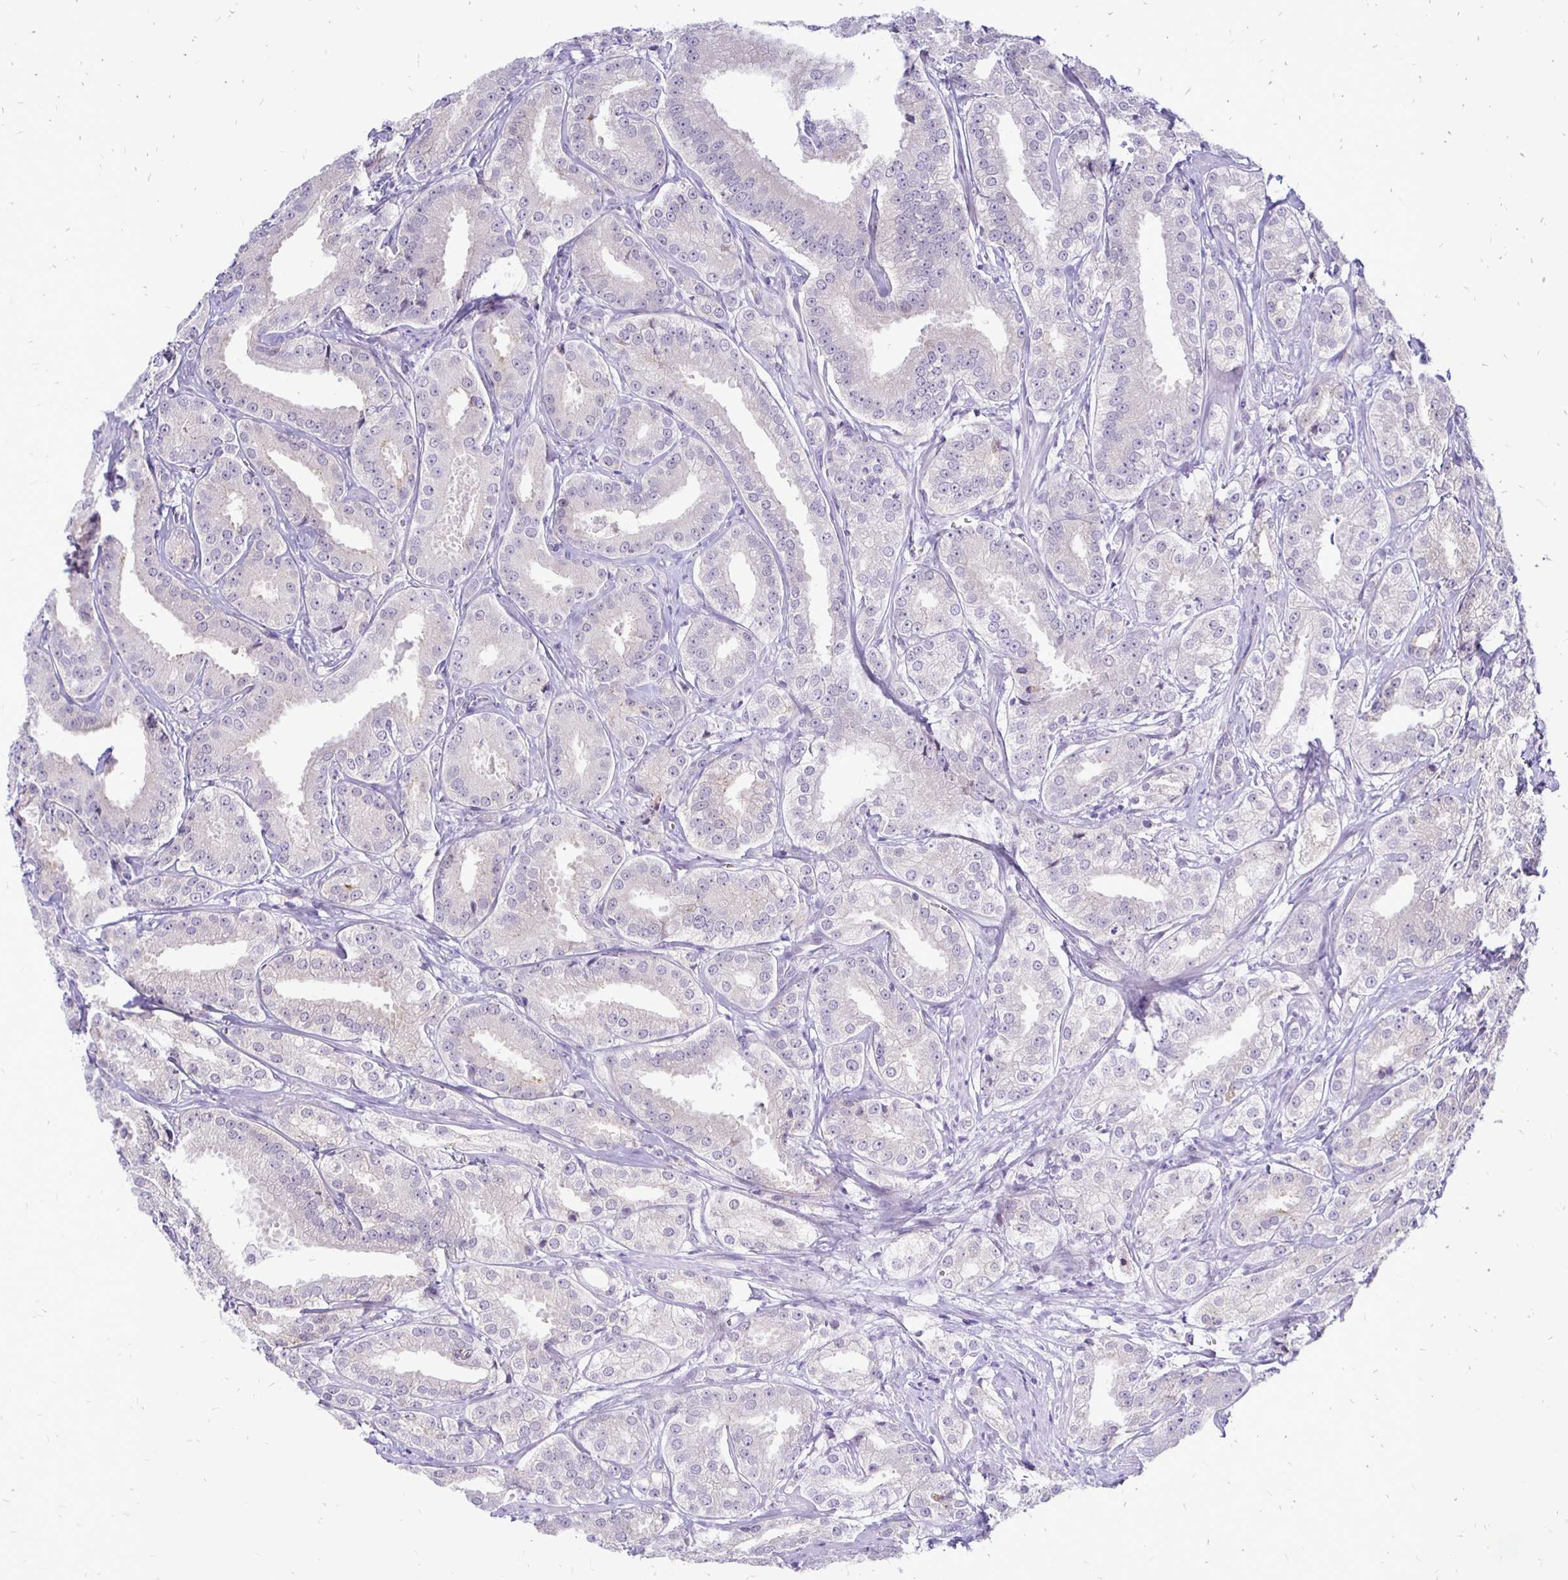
{"staining": {"intensity": "weak", "quantity": "25%-75%", "location": "cytoplasmic/membranous"}, "tissue": "prostate cancer", "cell_type": "Tumor cells", "image_type": "cancer", "snomed": [{"axis": "morphology", "description": "Adenocarcinoma, High grade"}, {"axis": "topography", "description": "Prostate"}], "caption": "Tumor cells reveal low levels of weak cytoplasmic/membranous expression in approximately 25%-75% of cells in prostate cancer.", "gene": "EPYC", "patient": {"sex": "male", "age": 64}}